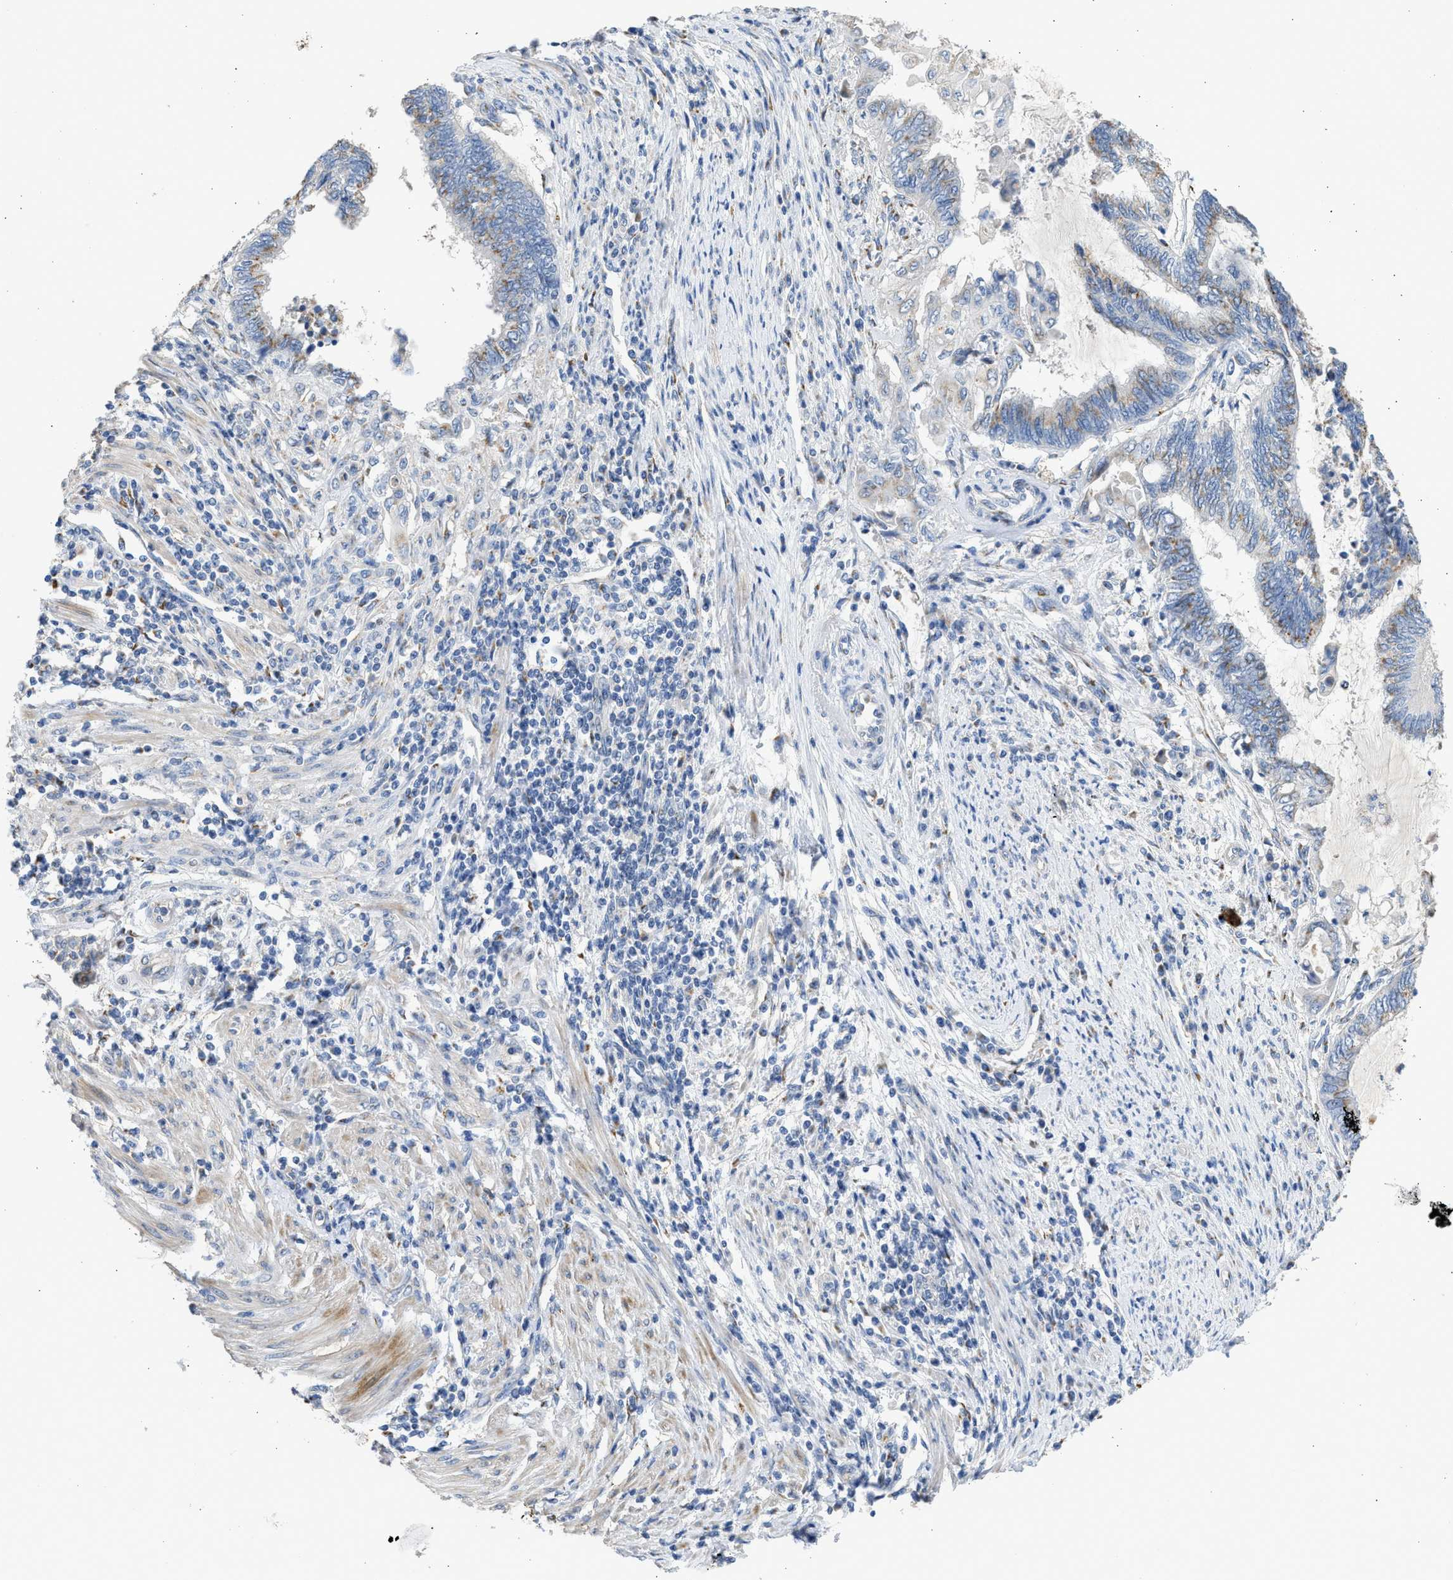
{"staining": {"intensity": "moderate", "quantity": "25%-75%", "location": "cytoplasmic/membranous"}, "tissue": "endometrial cancer", "cell_type": "Tumor cells", "image_type": "cancer", "snomed": [{"axis": "morphology", "description": "Adenocarcinoma, NOS"}, {"axis": "topography", "description": "Uterus"}, {"axis": "topography", "description": "Endometrium"}], "caption": "Immunohistochemistry histopathology image of human endometrial cancer stained for a protein (brown), which demonstrates medium levels of moderate cytoplasmic/membranous expression in approximately 25%-75% of tumor cells.", "gene": "IPO8", "patient": {"sex": "female", "age": 70}}